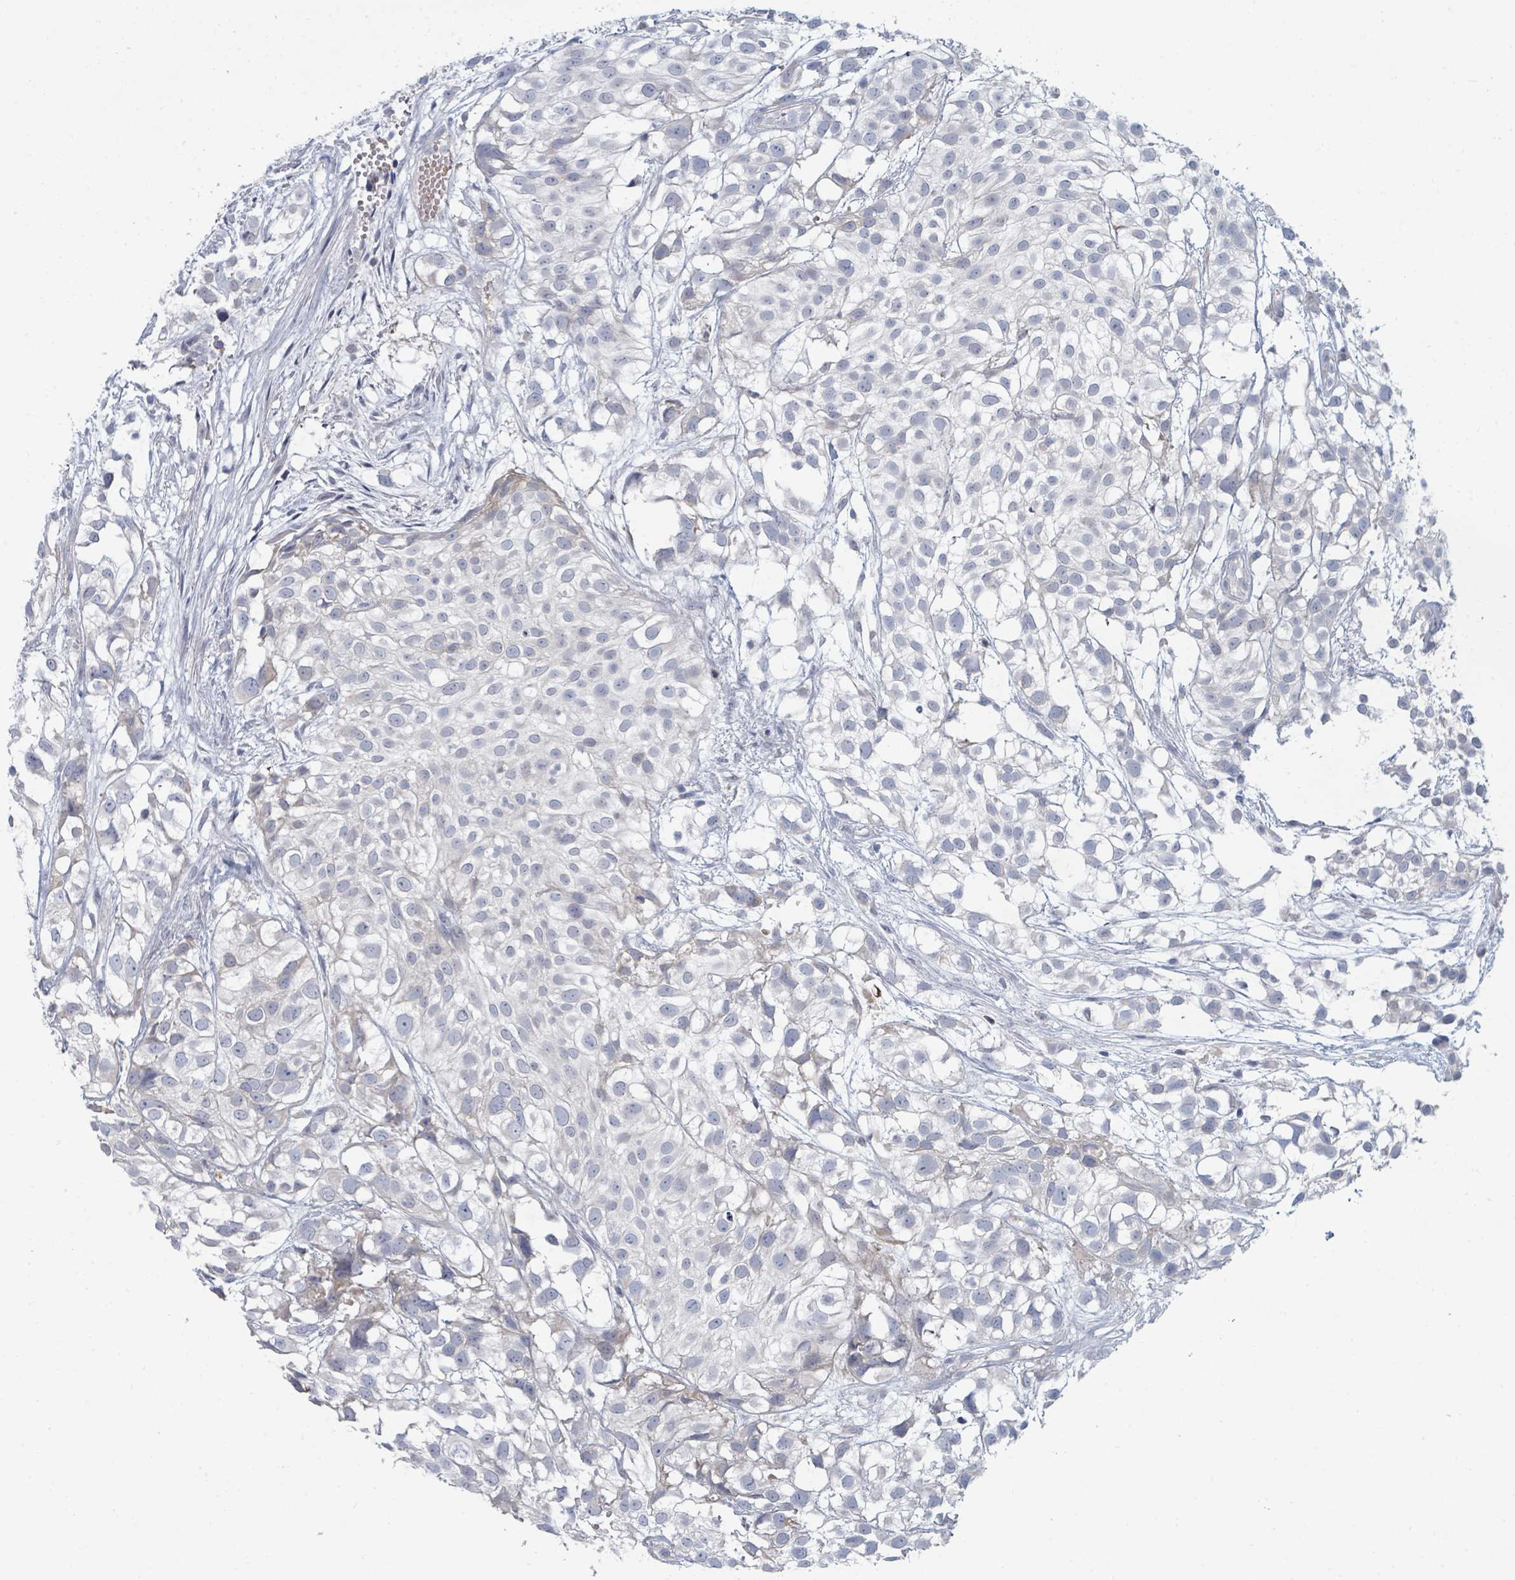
{"staining": {"intensity": "negative", "quantity": "none", "location": "none"}, "tissue": "urothelial cancer", "cell_type": "Tumor cells", "image_type": "cancer", "snomed": [{"axis": "morphology", "description": "Urothelial carcinoma, High grade"}, {"axis": "topography", "description": "Urinary bladder"}], "caption": "This micrograph is of urothelial cancer stained with IHC to label a protein in brown with the nuclei are counter-stained blue. There is no positivity in tumor cells.", "gene": "SLC25A45", "patient": {"sex": "male", "age": 56}}